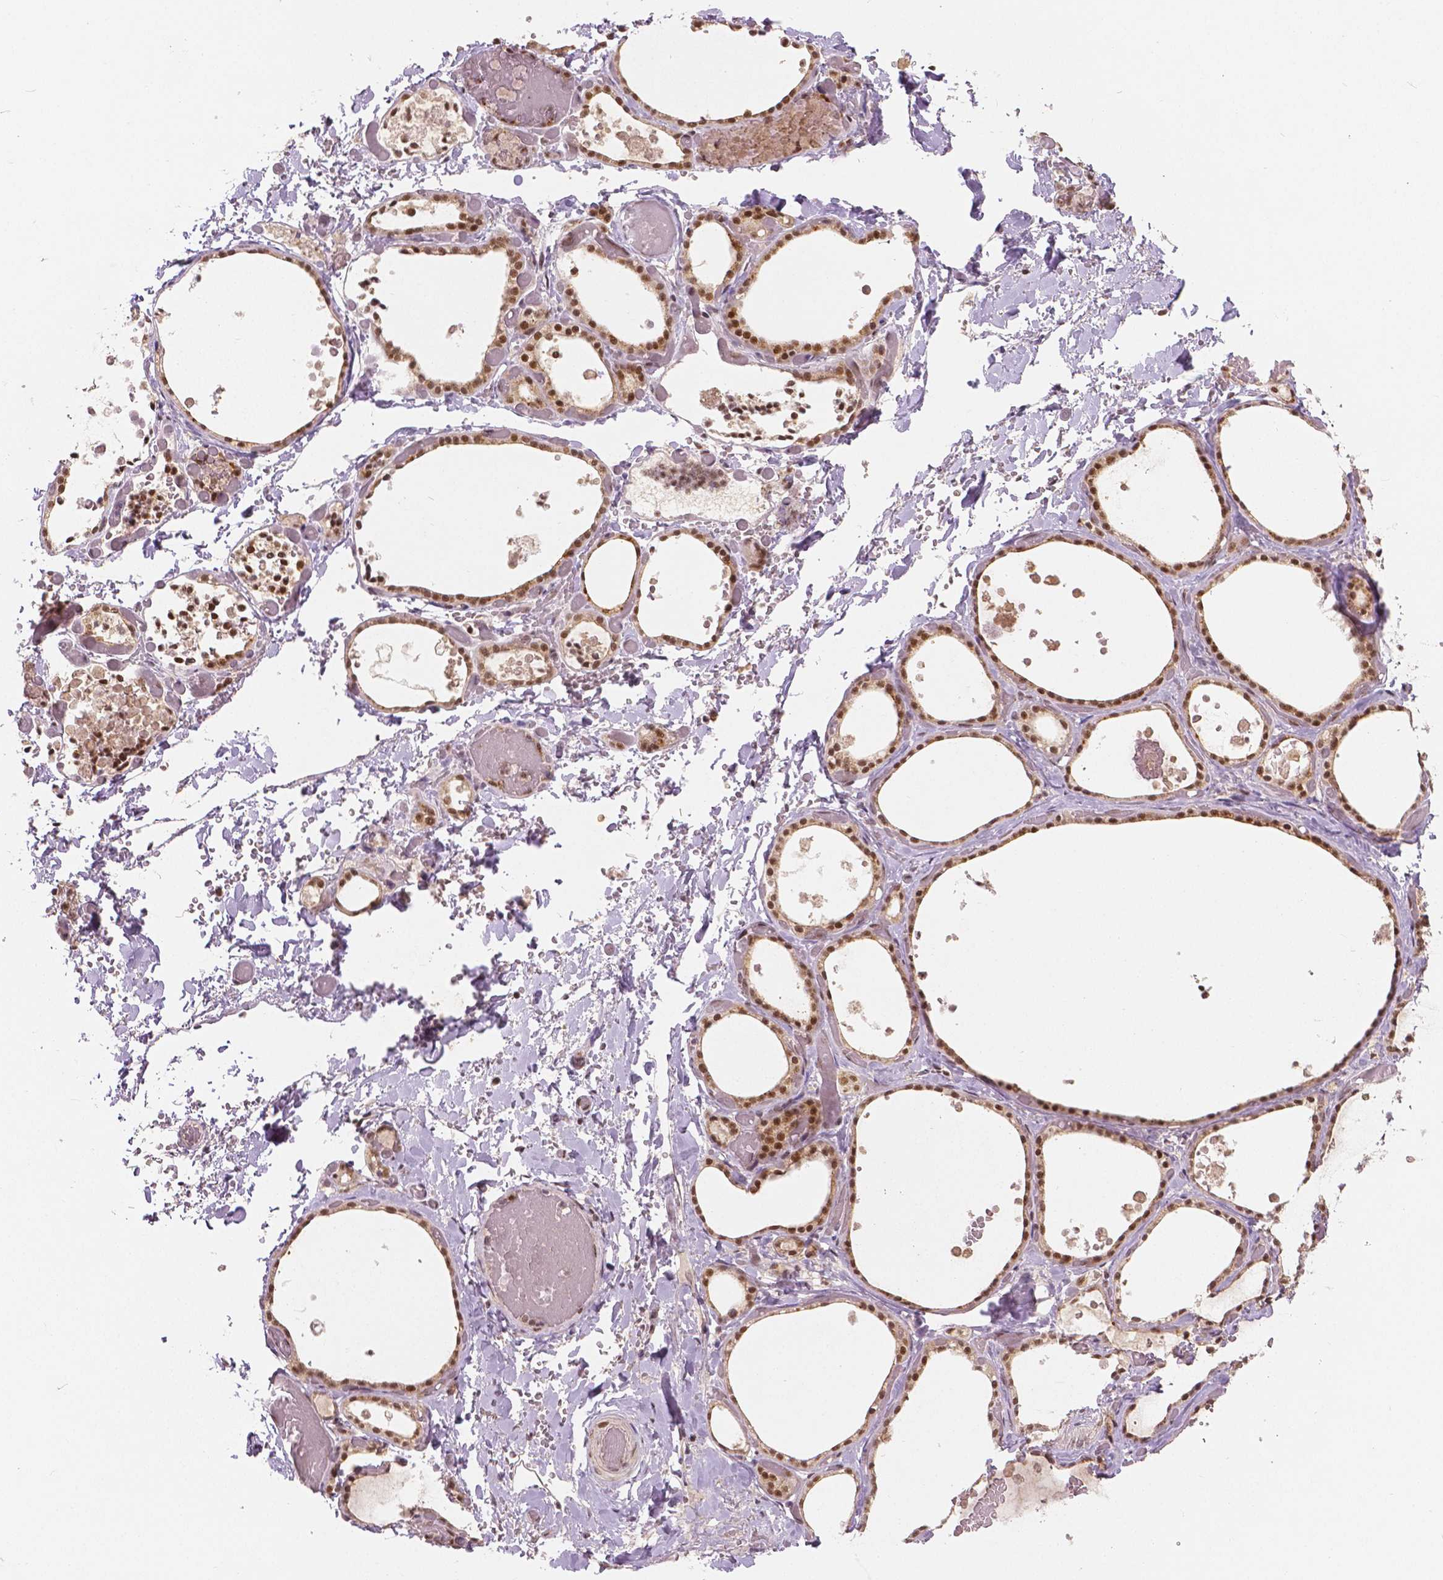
{"staining": {"intensity": "moderate", "quantity": ">75%", "location": "cytoplasmic/membranous,nuclear"}, "tissue": "thyroid gland", "cell_type": "Glandular cells", "image_type": "normal", "snomed": [{"axis": "morphology", "description": "Normal tissue, NOS"}, {"axis": "topography", "description": "Thyroid gland"}], "caption": "Human thyroid gland stained for a protein (brown) reveals moderate cytoplasmic/membranous,nuclear positive positivity in about >75% of glandular cells.", "gene": "NSD2", "patient": {"sex": "female", "age": 56}}